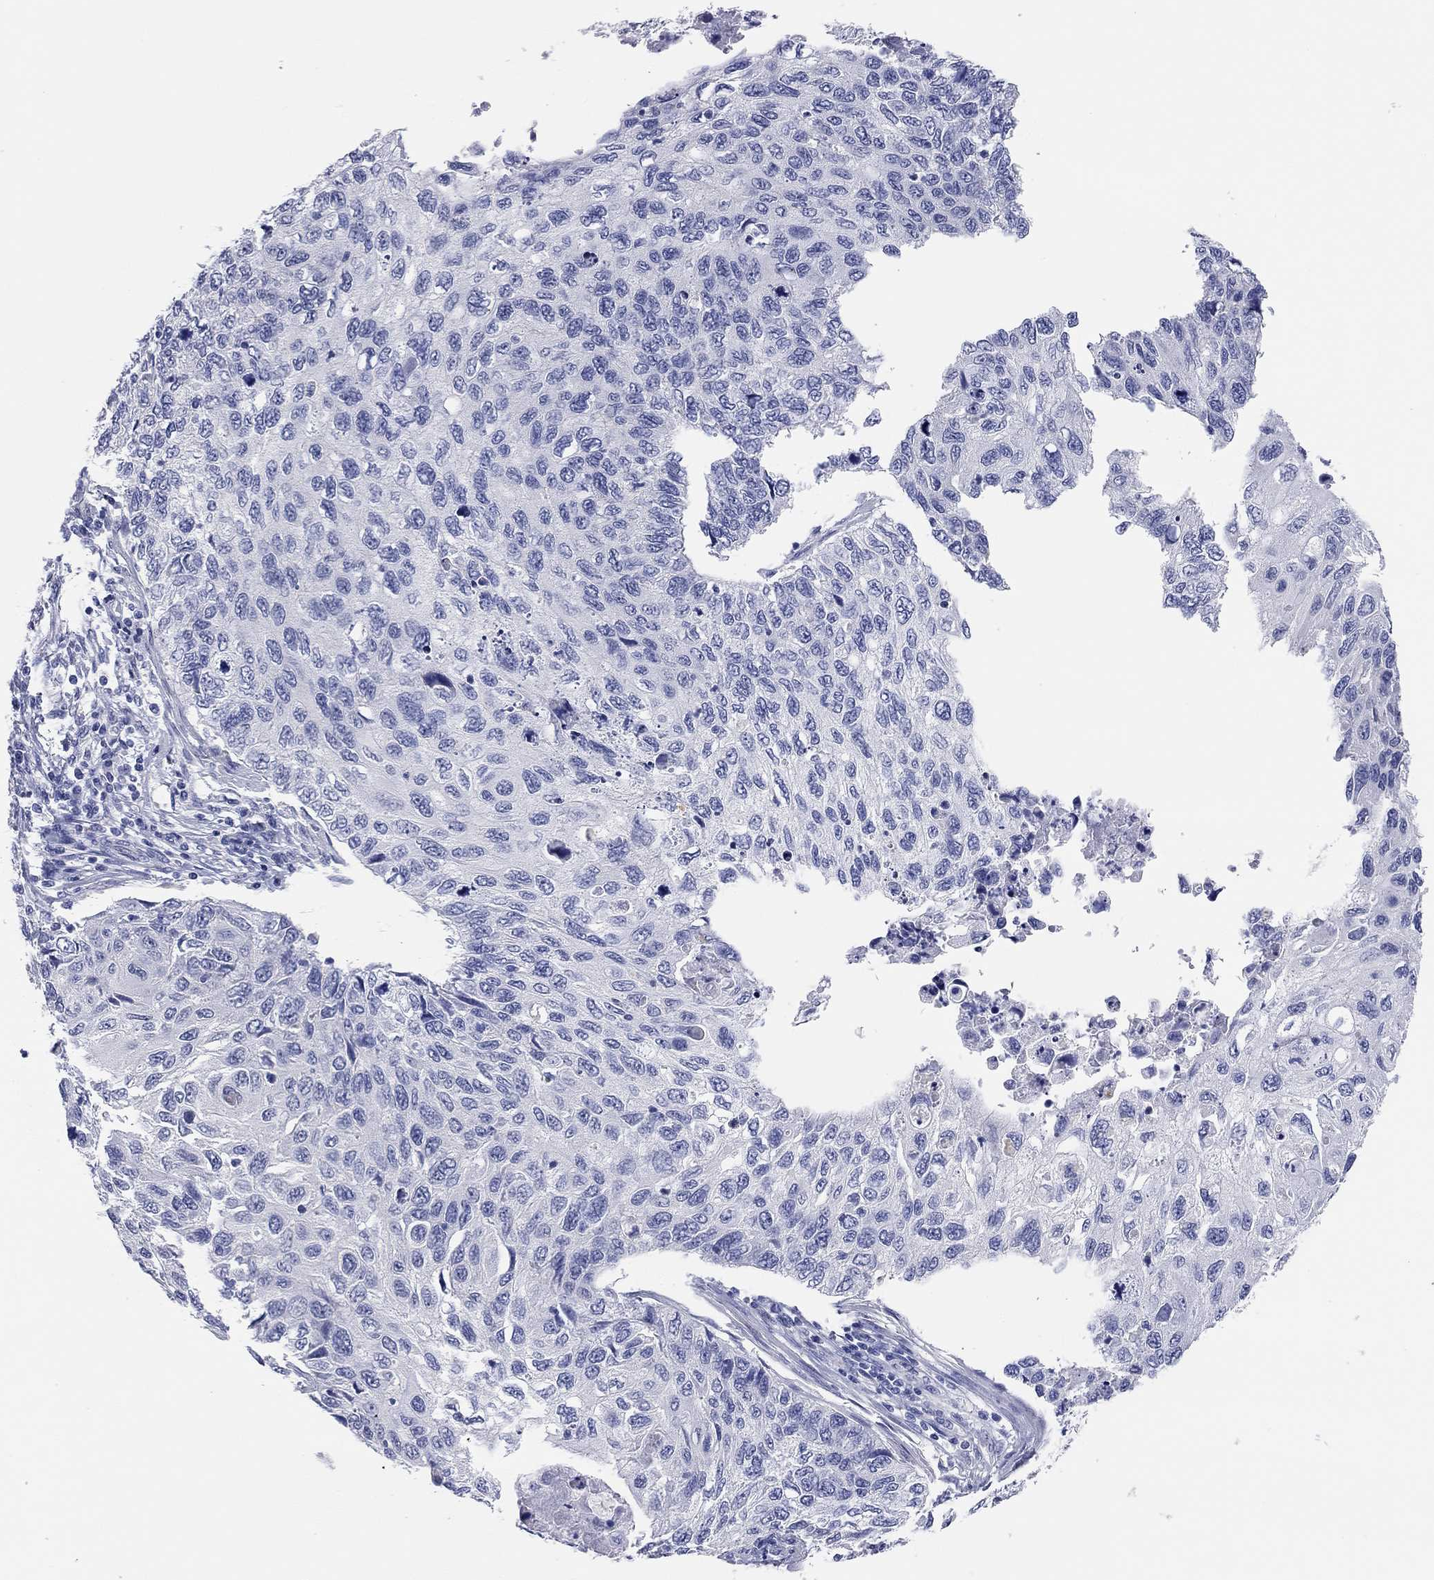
{"staining": {"intensity": "negative", "quantity": "none", "location": "none"}, "tissue": "cervical cancer", "cell_type": "Tumor cells", "image_type": "cancer", "snomed": [{"axis": "morphology", "description": "Squamous cell carcinoma, NOS"}, {"axis": "topography", "description": "Cervix"}], "caption": "Immunohistochemical staining of human cervical cancer (squamous cell carcinoma) demonstrates no significant positivity in tumor cells.", "gene": "TMEM221", "patient": {"sex": "female", "age": 70}}